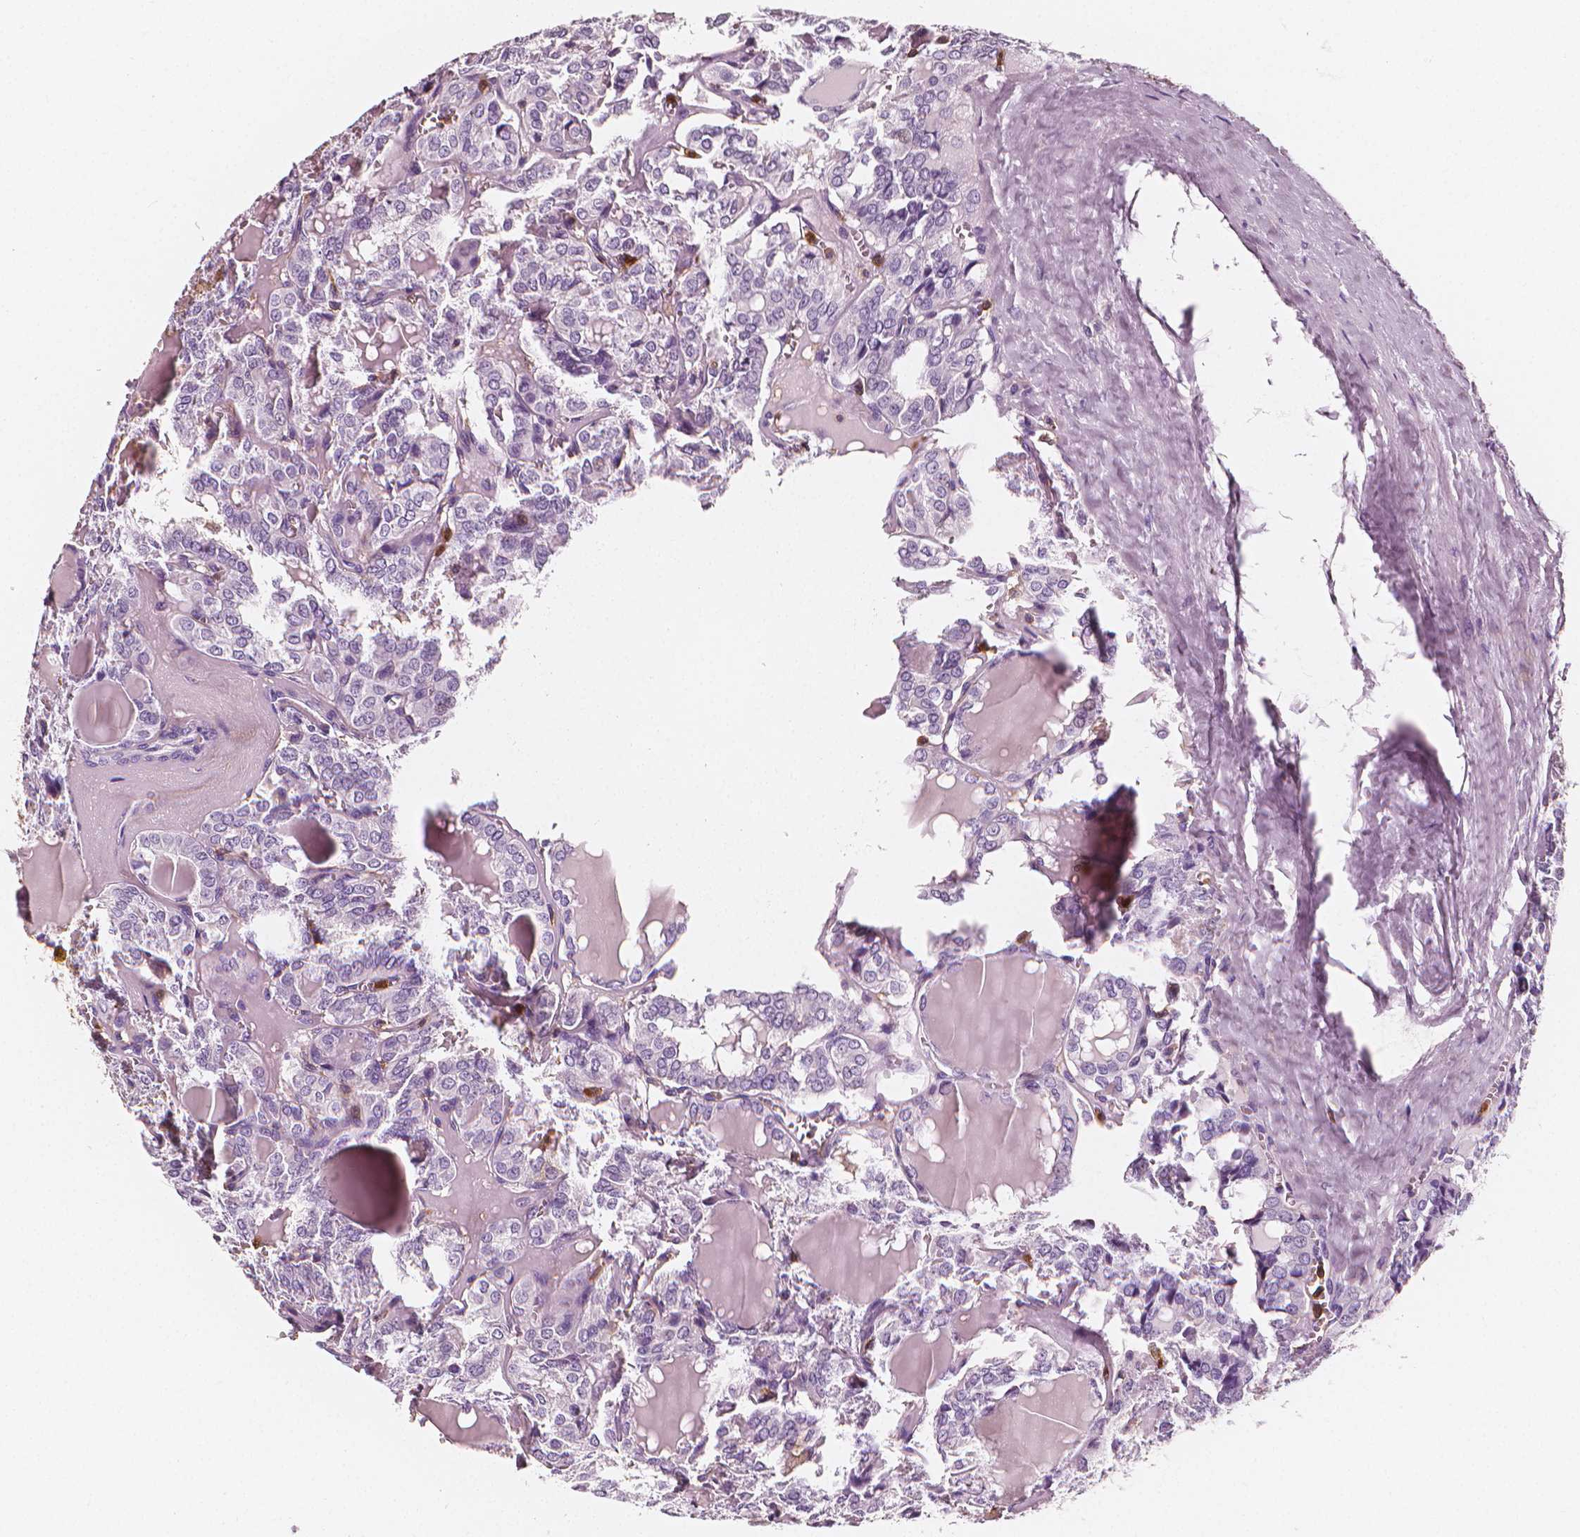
{"staining": {"intensity": "negative", "quantity": "none", "location": "none"}, "tissue": "thyroid cancer", "cell_type": "Tumor cells", "image_type": "cancer", "snomed": [{"axis": "morphology", "description": "Papillary adenocarcinoma, NOS"}, {"axis": "topography", "description": "Thyroid gland"}], "caption": "DAB immunohistochemical staining of human thyroid cancer reveals no significant expression in tumor cells. (Stains: DAB IHC with hematoxylin counter stain, Microscopy: brightfield microscopy at high magnification).", "gene": "PTPRC", "patient": {"sex": "female", "age": 41}}